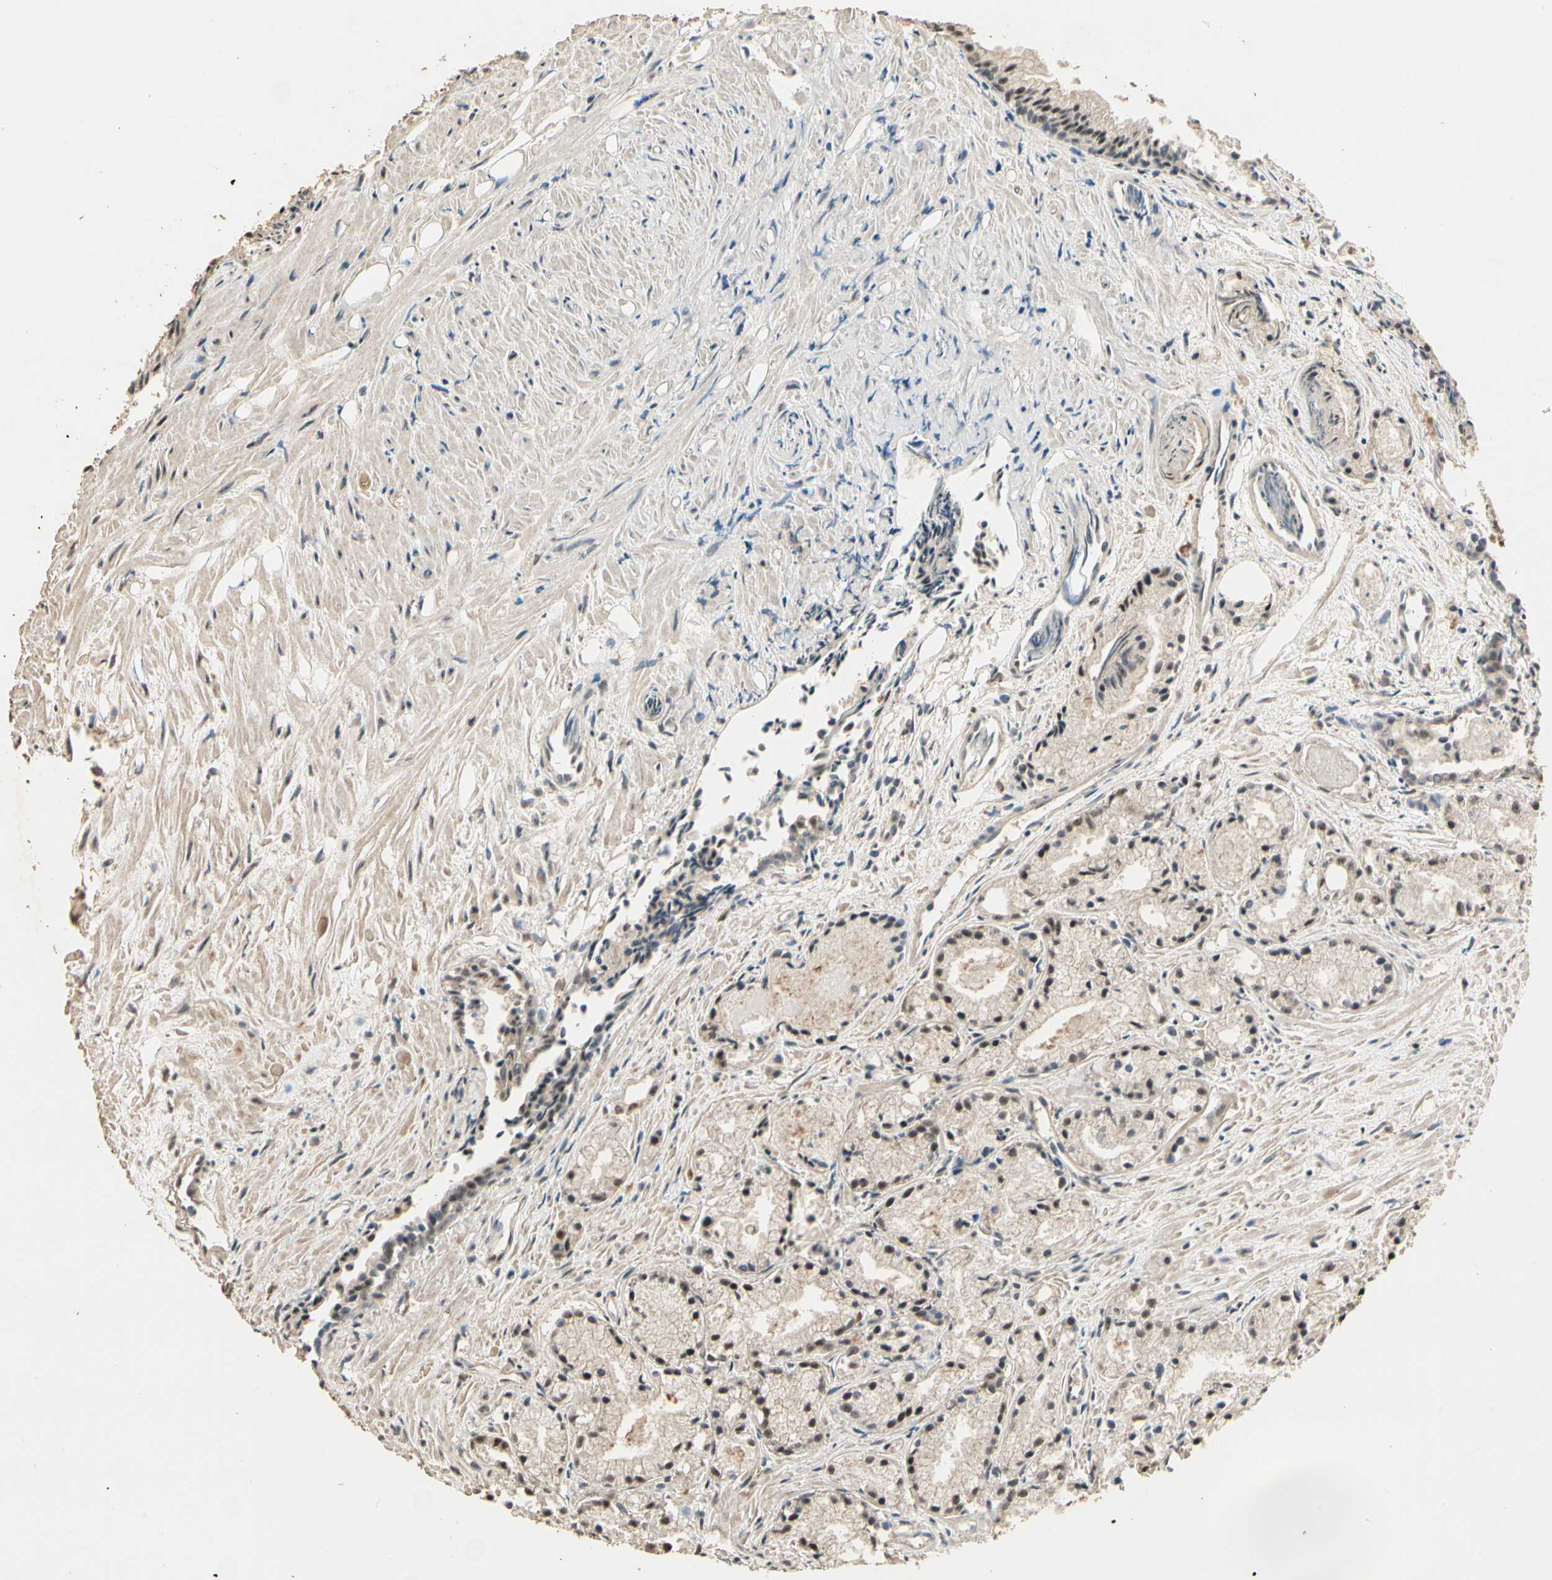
{"staining": {"intensity": "weak", "quantity": ">75%", "location": "nuclear"}, "tissue": "prostate cancer", "cell_type": "Tumor cells", "image_type": "cancer", "snomed": [{"axis": "morphology", "description": "Adenocarcinoma, Low grade"}, {"axis": "topography", "description": "Prostate"}], "caption": "Protein expression analysis of human prostate cancer reveals weak nuclear positivity in approximately >75% of tumor cells.", "gene": "RBM25", "patient": {"sex": "male", "age": 72}}